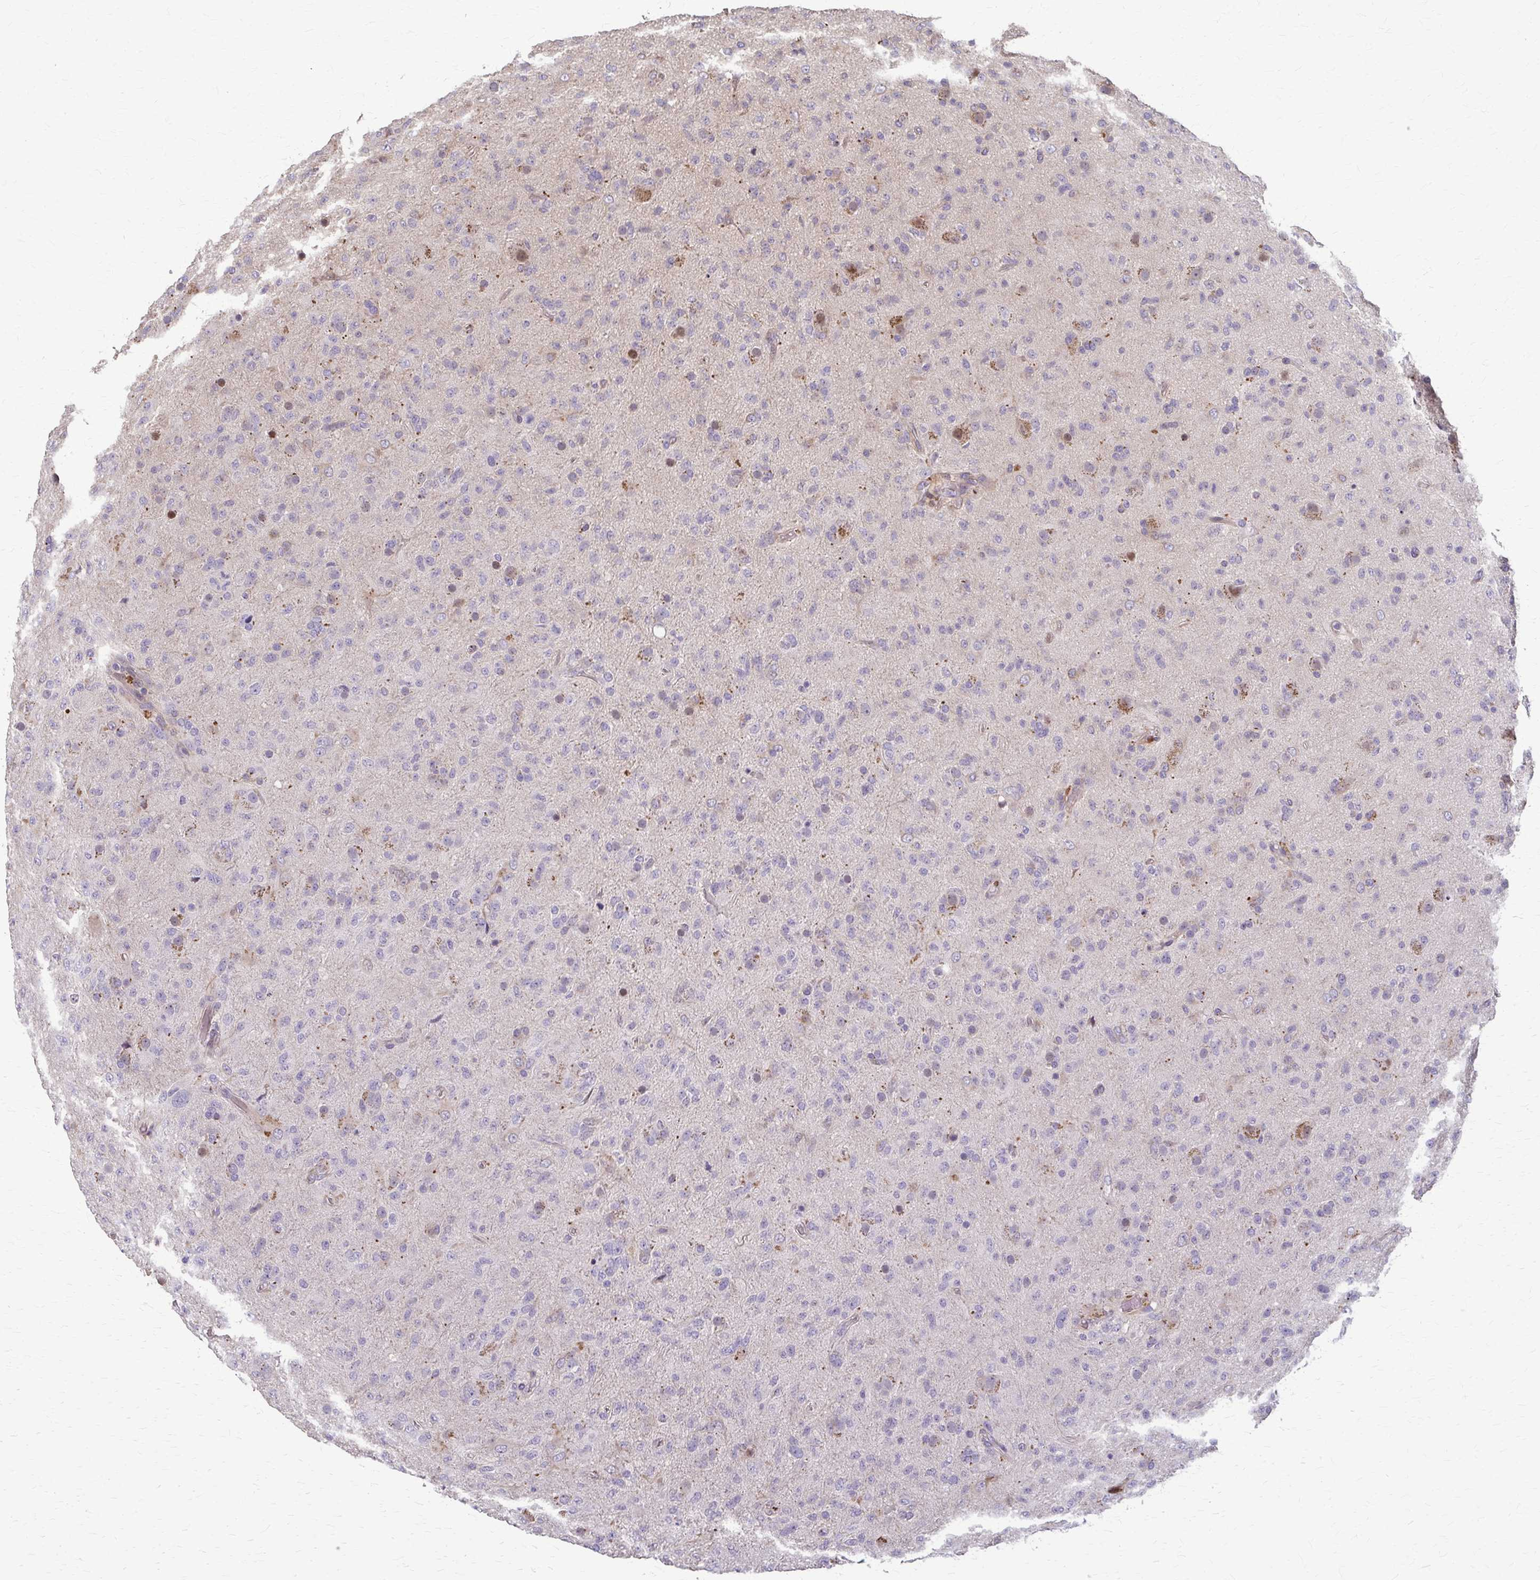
{"staining": {"intensity": "negative", "quantity": "none", "location": "none"}, "tissue": "glioma", "cell_type": "Tumor cells", "image_type": "cancer", "snomed": [{"axis": "morphology", "description": "Glioma, malignant, Low grade"}, {"axis": "topography", "description": "Brain"}], "caption": "Human malignant low-grade glioma stained for a protein using IHC reveals no positivity in tumor cells.", "gene": "ZNF34", "patient": {"sex": "male", "age": 65}}